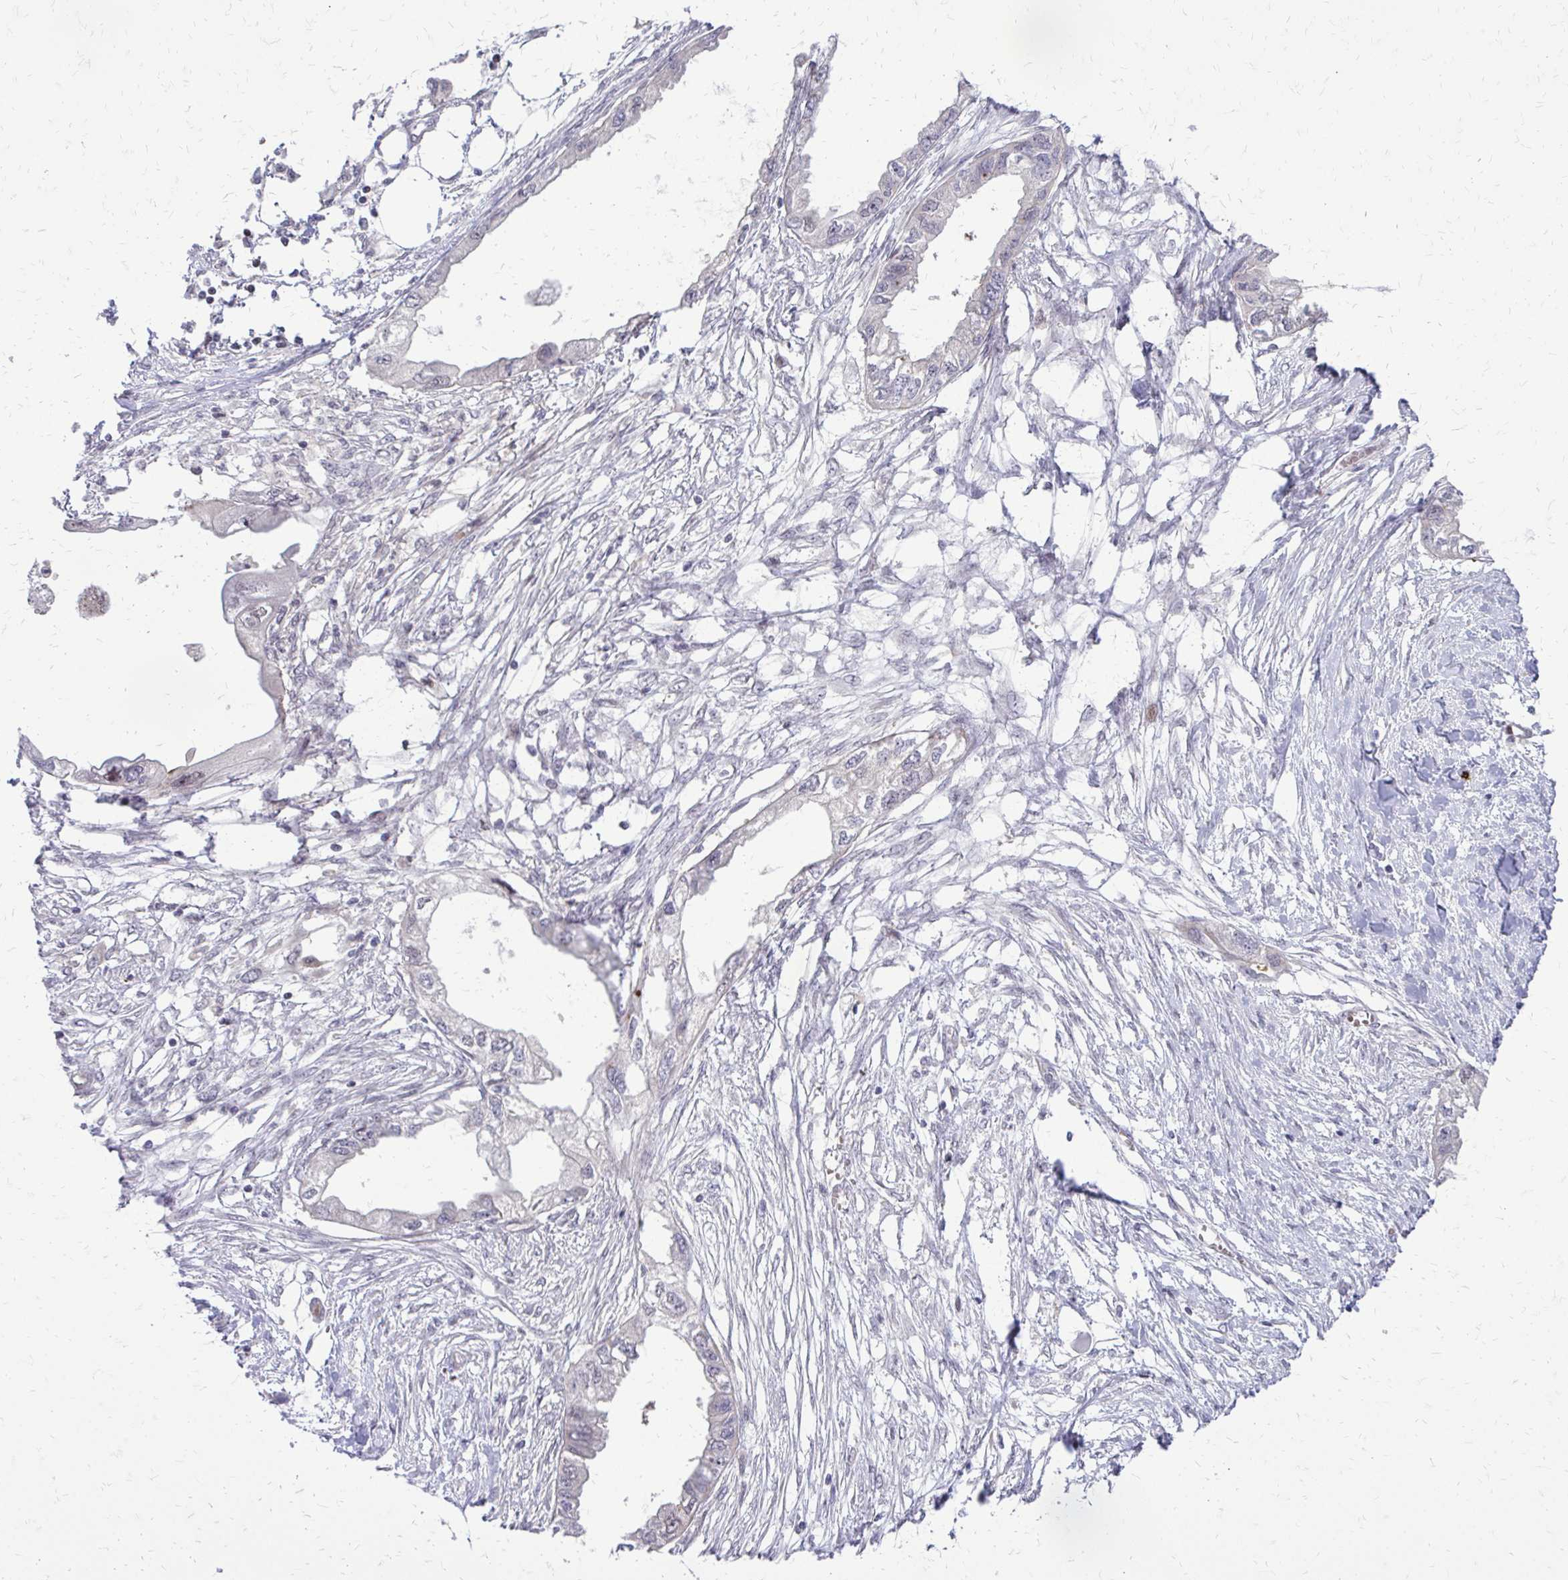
{"staining": {"intensity": "negative", "quantity": "none", "location": "none"}, "tissue": "endometrial cancer", "cell_type": "Tumor cells", "image_type": "cancer", "snomed": [{"axis": "morphology", "description": "Adenocarcinoma, NOS"}, {"axis": "morphology", "description": "Adenocarcinoma, metastatic, NOS"}, {"axis": "topography", "description": "Adipose tissue"}, {"axis": "topography", "description": "Endometrium"}], "caption": "A histopathology image of human endometrial cancer (metastatic adenocarcinoma) is negative for staining in tumor cells.", "gene": "PPDPFL", "patient": {"sex": "female", "age": 67}}